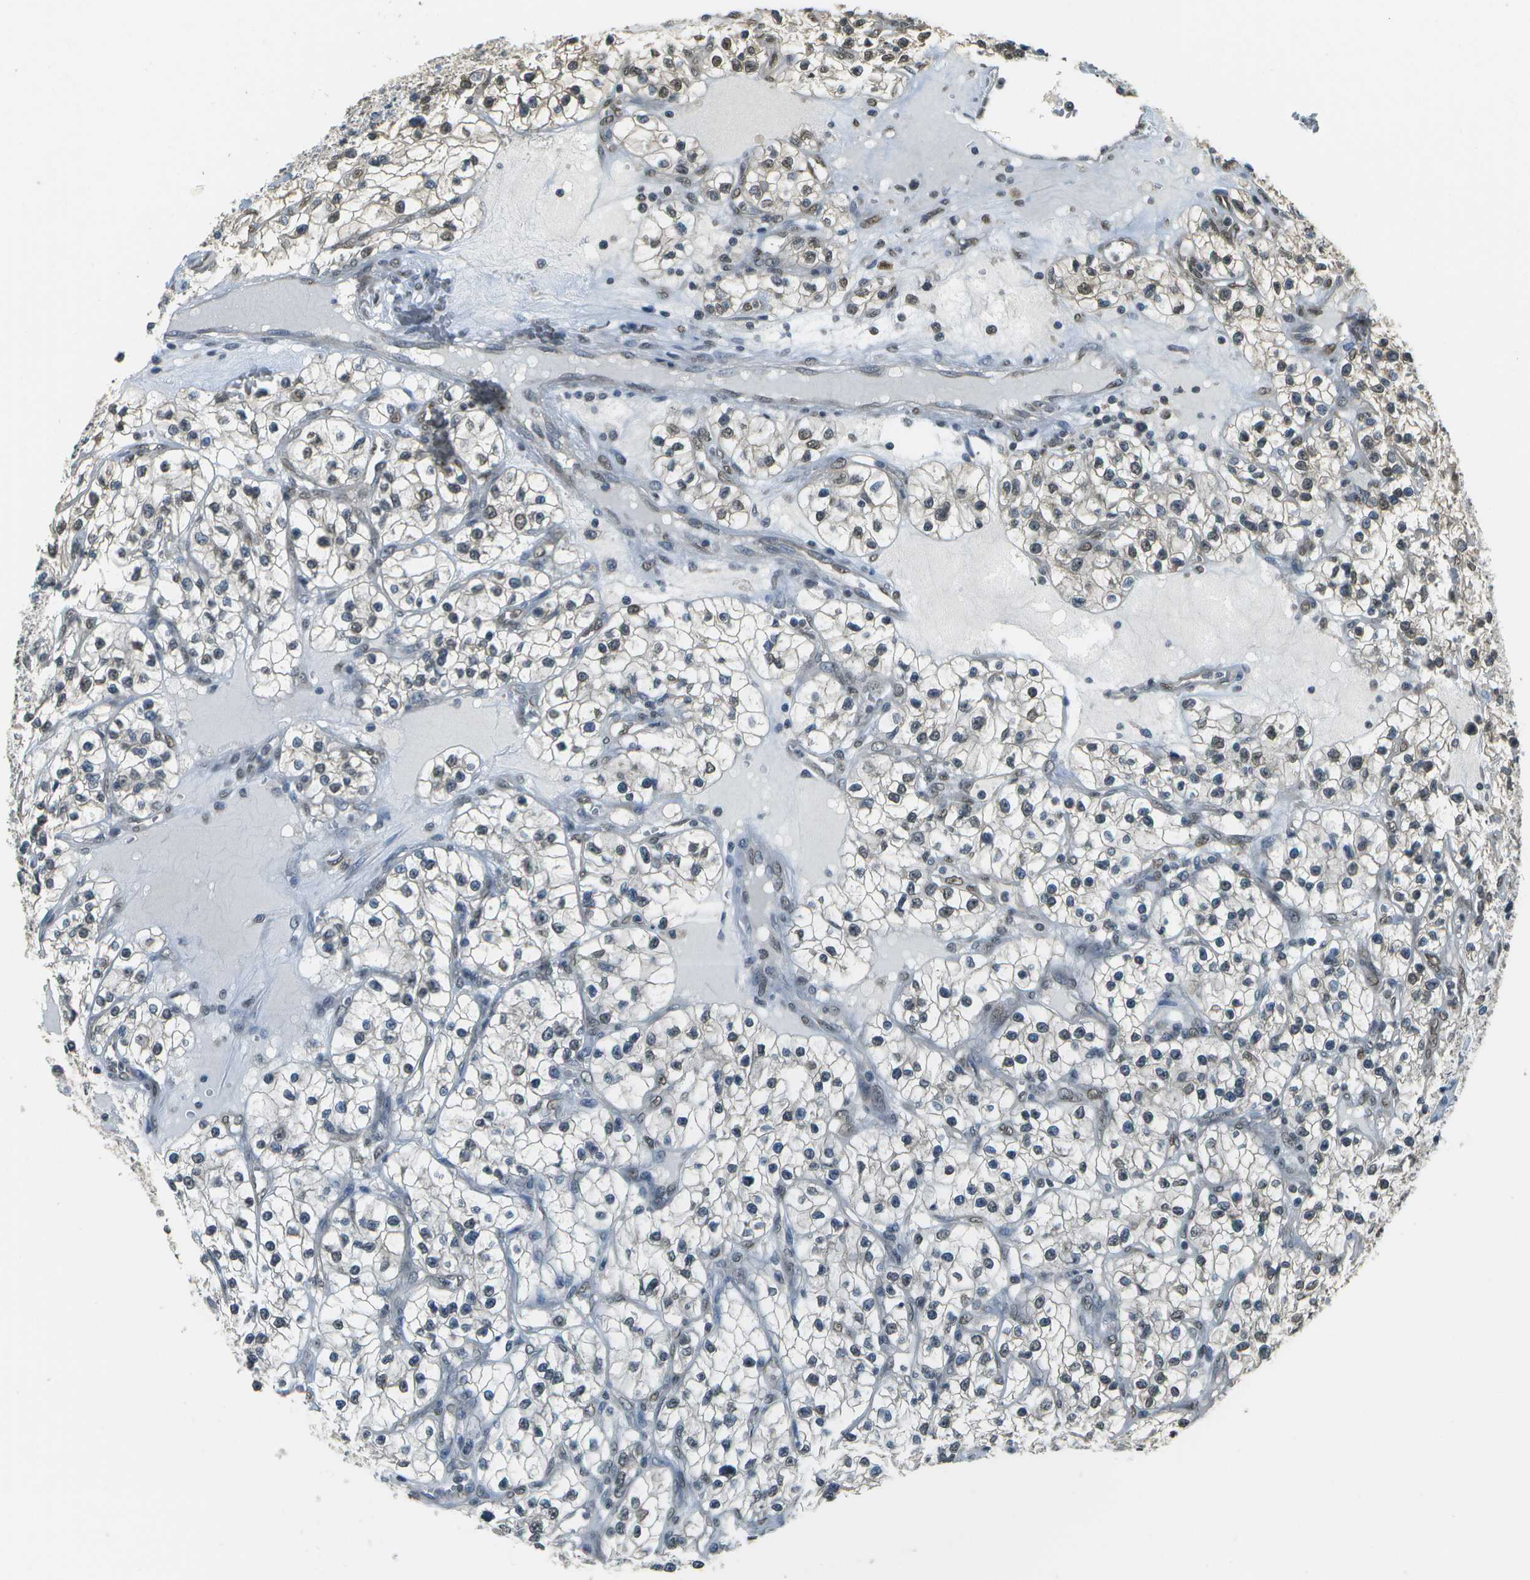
{"staining": {"intensity": "weak", "quantity": "25%-75%", "location": "nuclear"}, "tissue": "renal cancer", "cell_type": "Tumor cells", "image_type": "cancer", "snomed": [{"axis": "morphology", "description": "Adenocarcinoma, NOS"}, {"axis": "topography", "description": "Kidney"}], "caption": "The histopathology image reveals immunohistochemical staining of renal adenocarcinoma. There is weak nuclear expression is present in about 25%-75% of tumor cells.", "gene": "ABL2", "patient": {"sex": "female", "age": 57}}